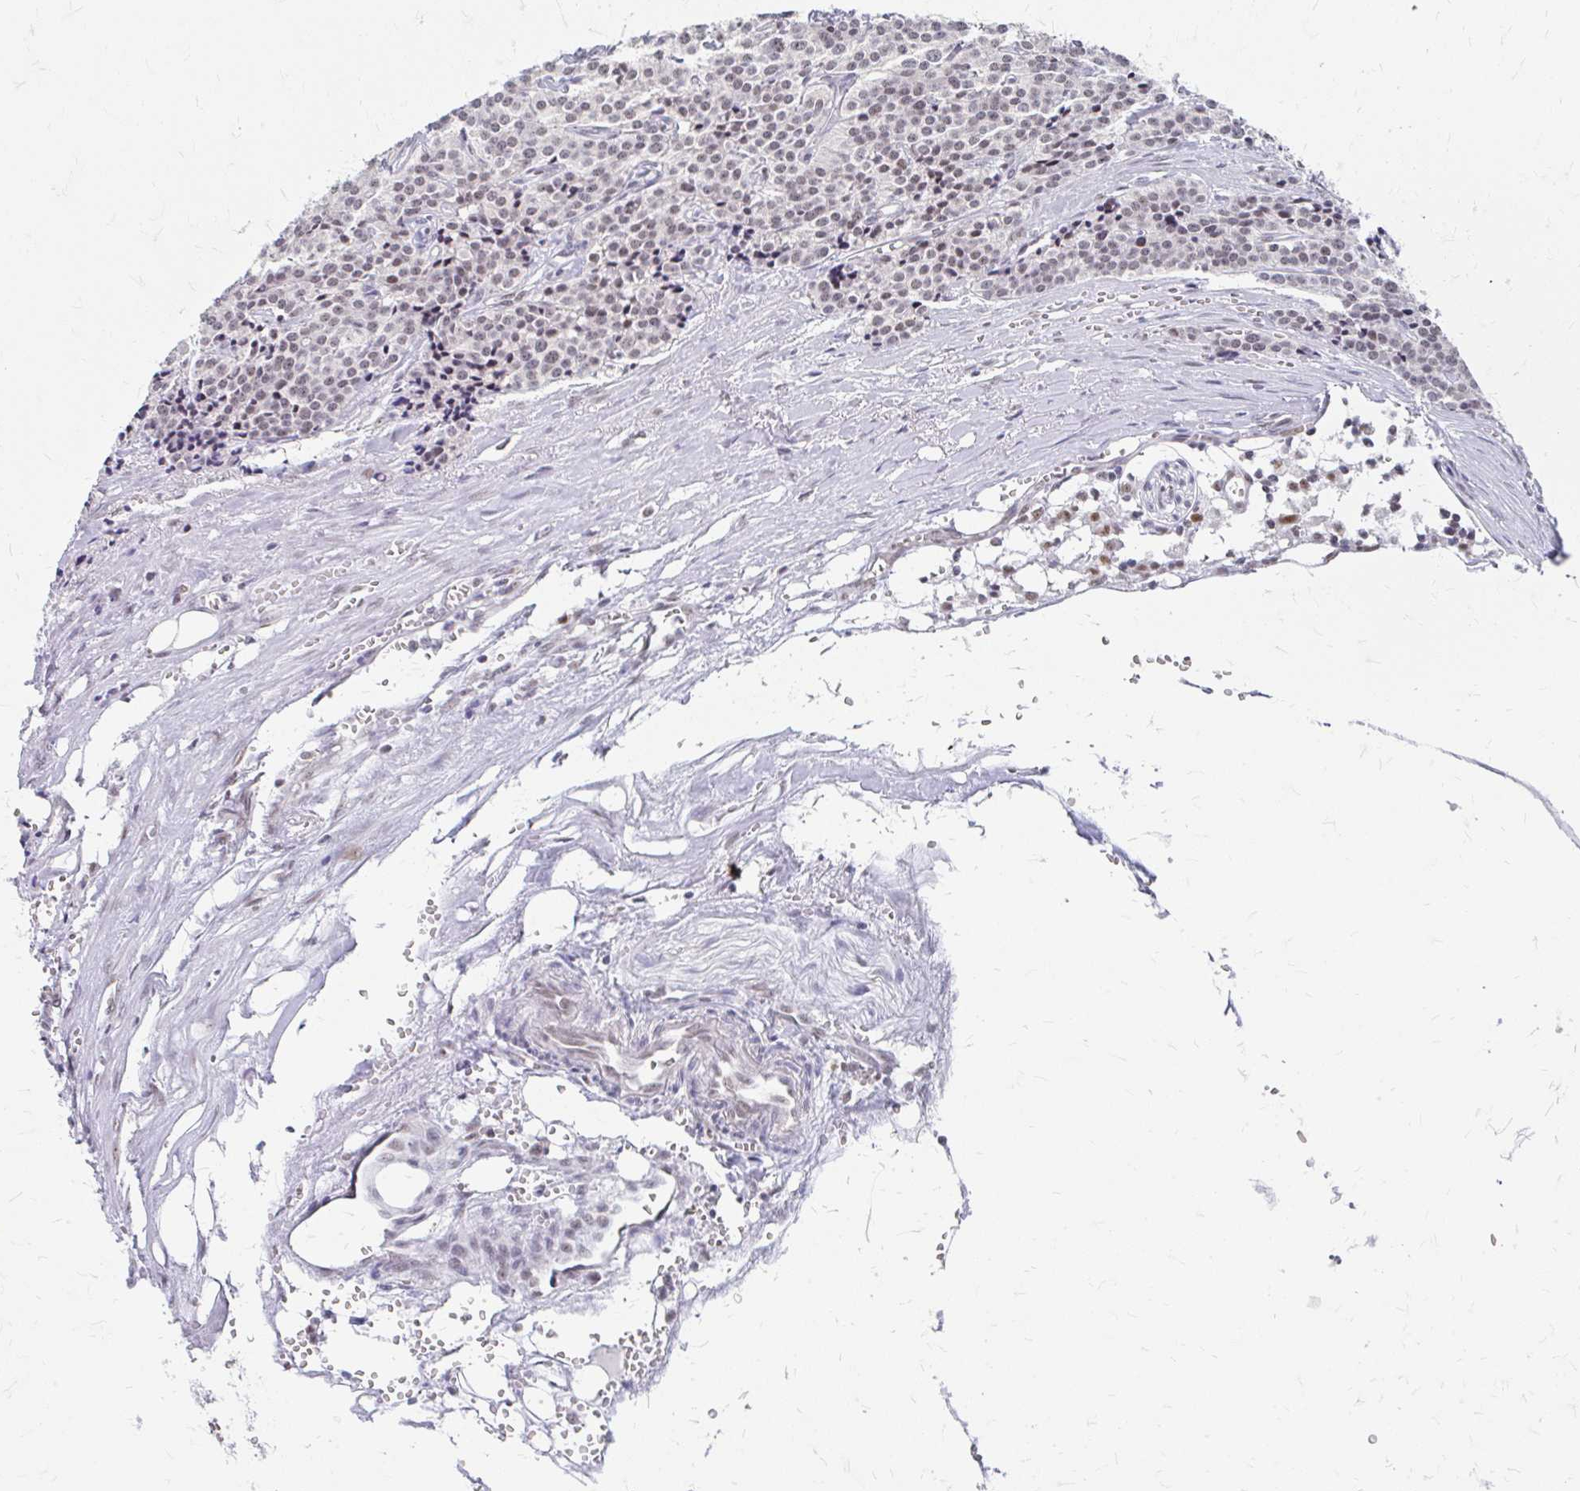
{"staining": {"intensity": "weak", "quantity": "25%-75%", "location": "nuclear"}, "tissue": "carcinoid", "cell_type": "Tumor cells", "image_type": "cancer", "snomed": [{"axis": "morphology", "description": "Carcinoid, malignant, NOS"}, {"axis": "topography", "description": "Small intestine"}], "caption": "Protein staining of carcinoid (malignant) tissue shows weak nuclear positivity in approximately 25%-75% of tumor cells.", "gene": "GTF2H1", "patient": {"sex": "male", "age": 63}}